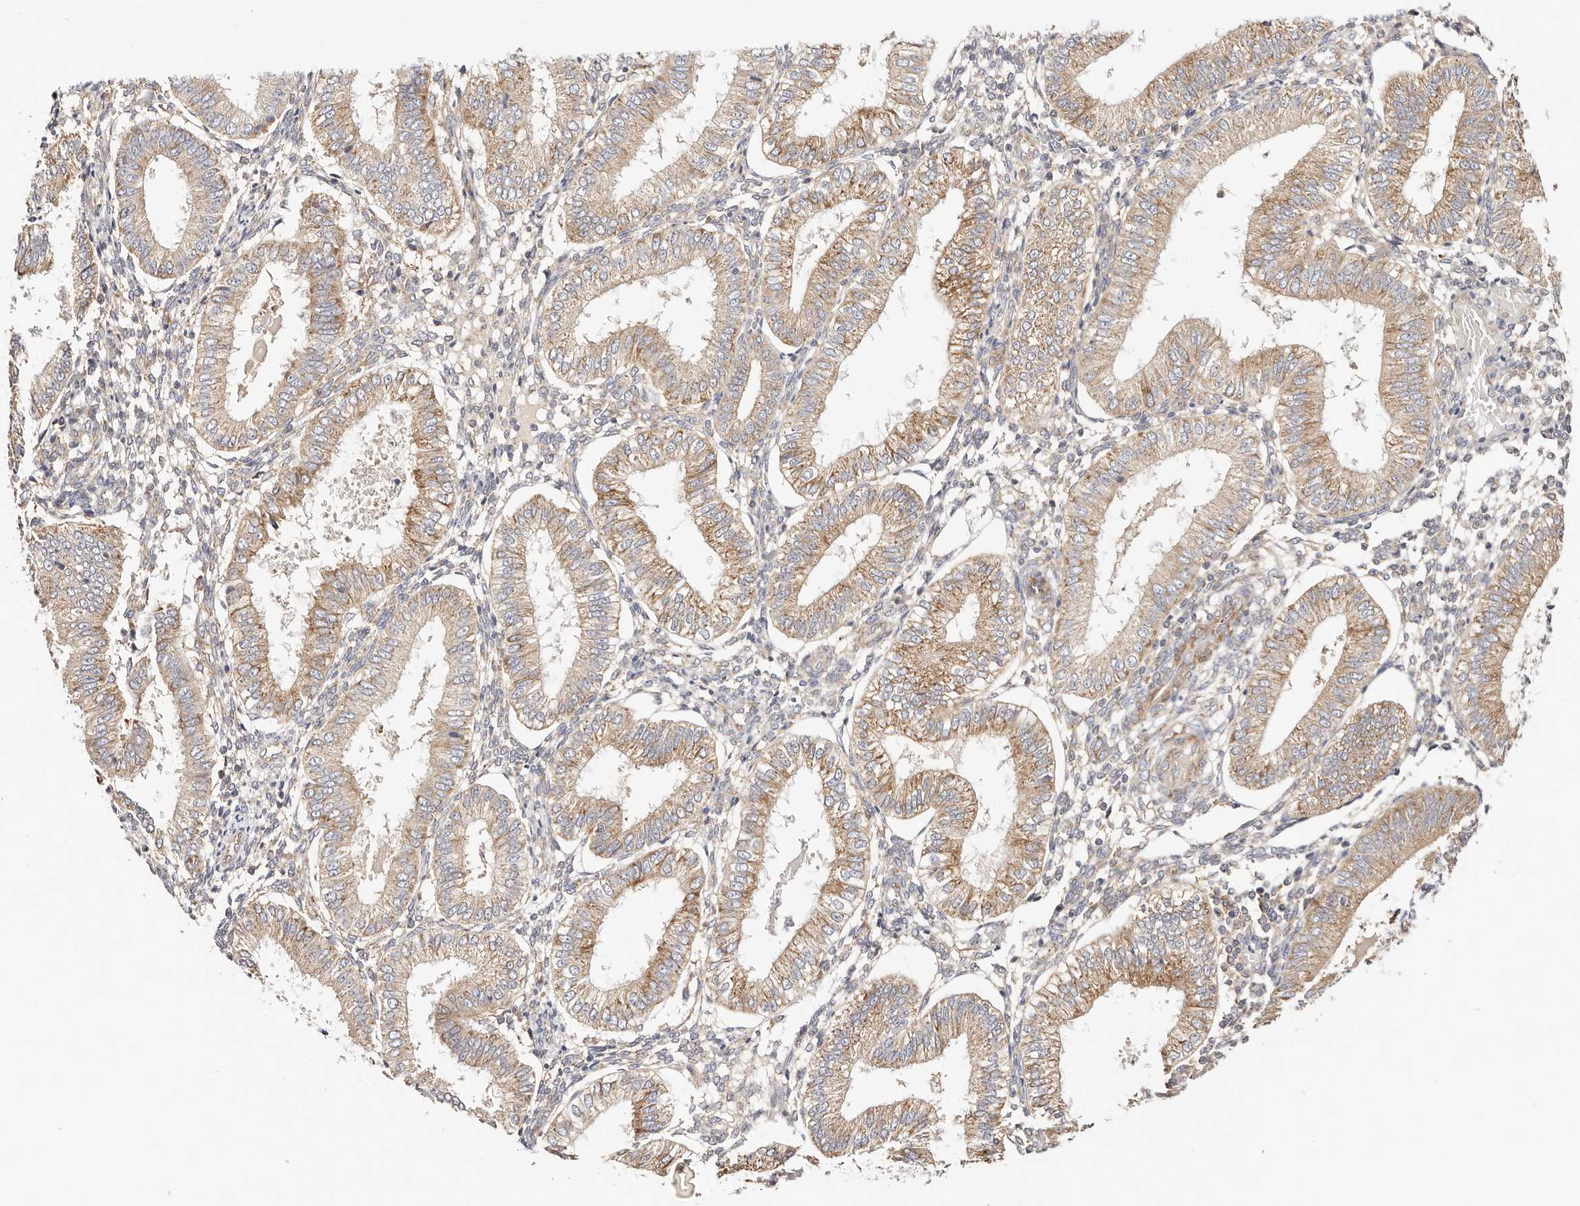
{"staining": {"intensity": "negative", "quantity": "none", "location": "none"}, "tissue": "endometrium", "cell_type": "Cells in endometrial stroma", "image_type": "normal", "snomed": [{"axis": "morphology", "description": "Normal tissue, NOS"}, {"axis": "topography", "description": "Endometrium"}], "caption": "DAB (3,3'-diaminobenzidine) immunohistochemical staining of benign human endometrium shows no significant positivity in cells in endometrial stroma. (DAB immunohistochemistry visualized using brightfield microscopy, high magnification).", "gene": "GNA13", "patient": {"sex": "female", "age": 39}}